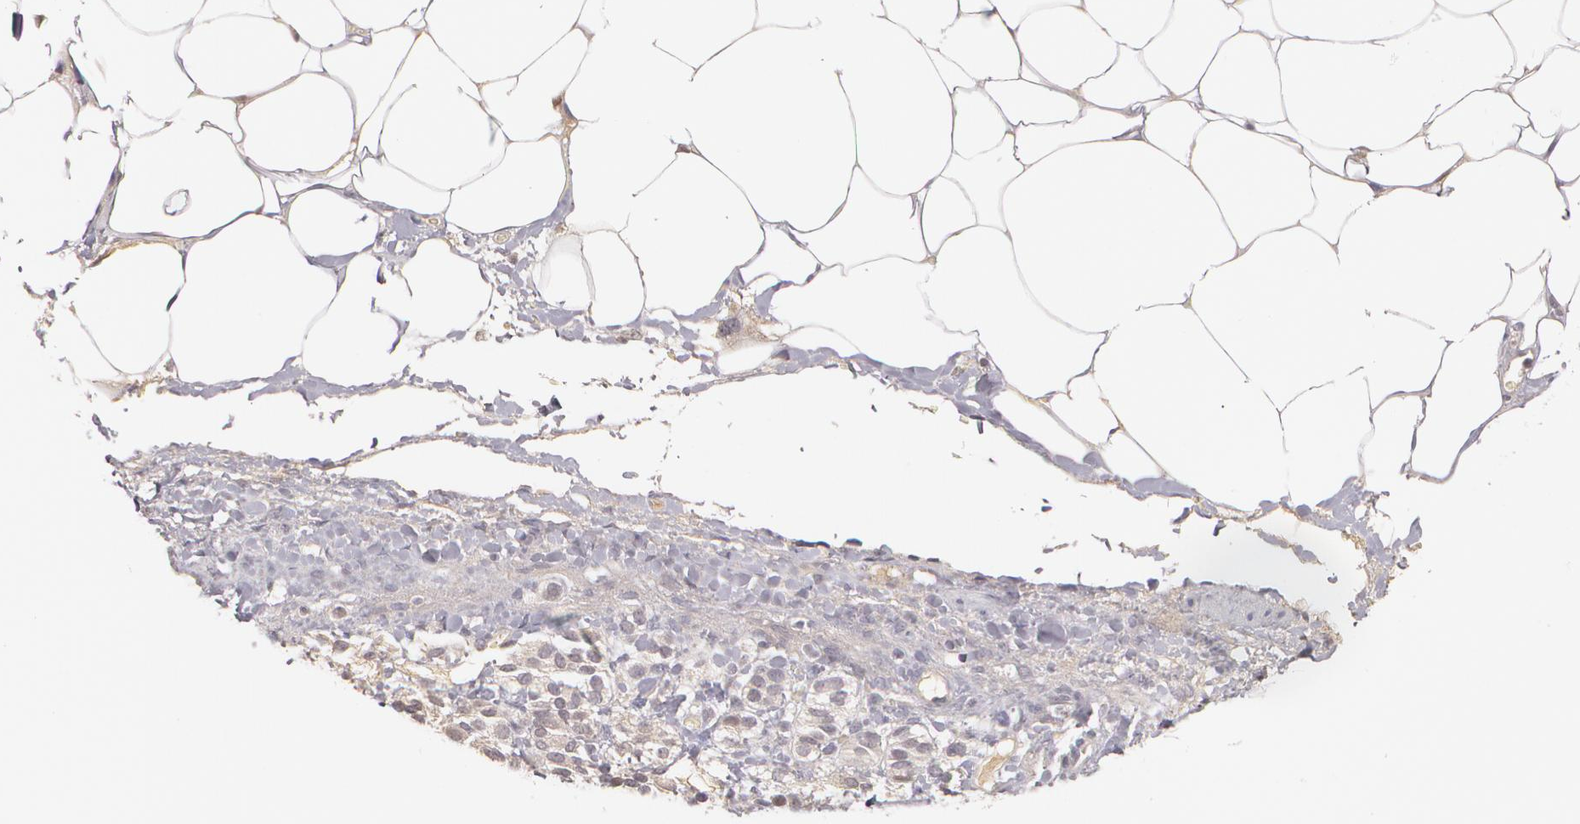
{"staining": {"intensity": "weak", "quantity": "<25%", "location": "nuclear"}, "tissue": "adrenal gland", "cell_type": "Glandular cells", "image_type": "normal", "snomed": [{"axis": "morphology", "description": "Normal tissue, NOS"}, {"axis": "topography", "description": "Adrenal gland"}], "caption": "Glandular cells show no significant protein positivity in benign adrenal gland.", "gene": "LRG1", "patient": {"sex": "male", "age": 35}}